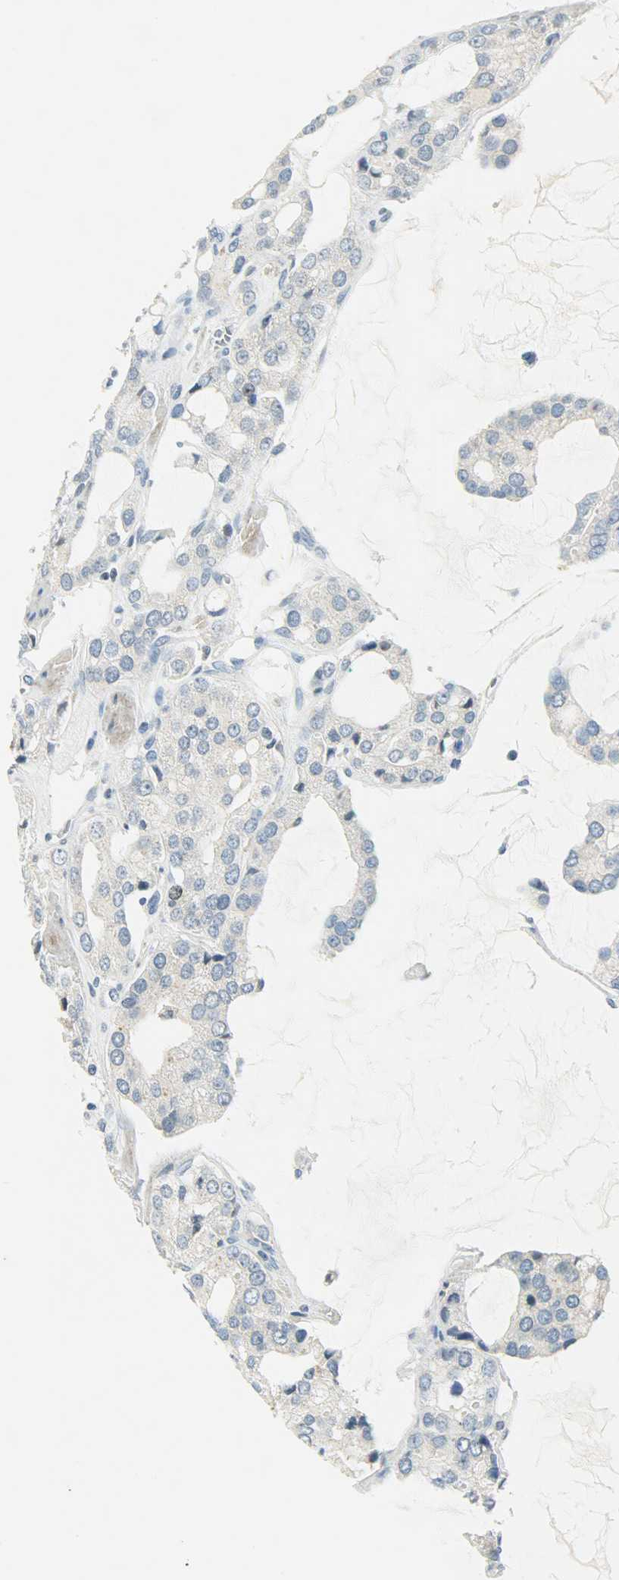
{"staining": {"intensity": "negative", "quantity": "none", "location": "none"}, "tissue": "prostate cancer", "cell_type": "Tumor cells", "image_type": "cancer", "snomed": [{"axis": "morphology", "description": "Adenocarcinoma, High grade"}, {"axis": "topography", "description": "Prostate"}], "caption": "Tumor cells are negative for brown protein staining in prostate cancer (adenocarcinoma (high-grade)).", "gene": "AURKB", "patient": {"sex": "male", "age": 67}}